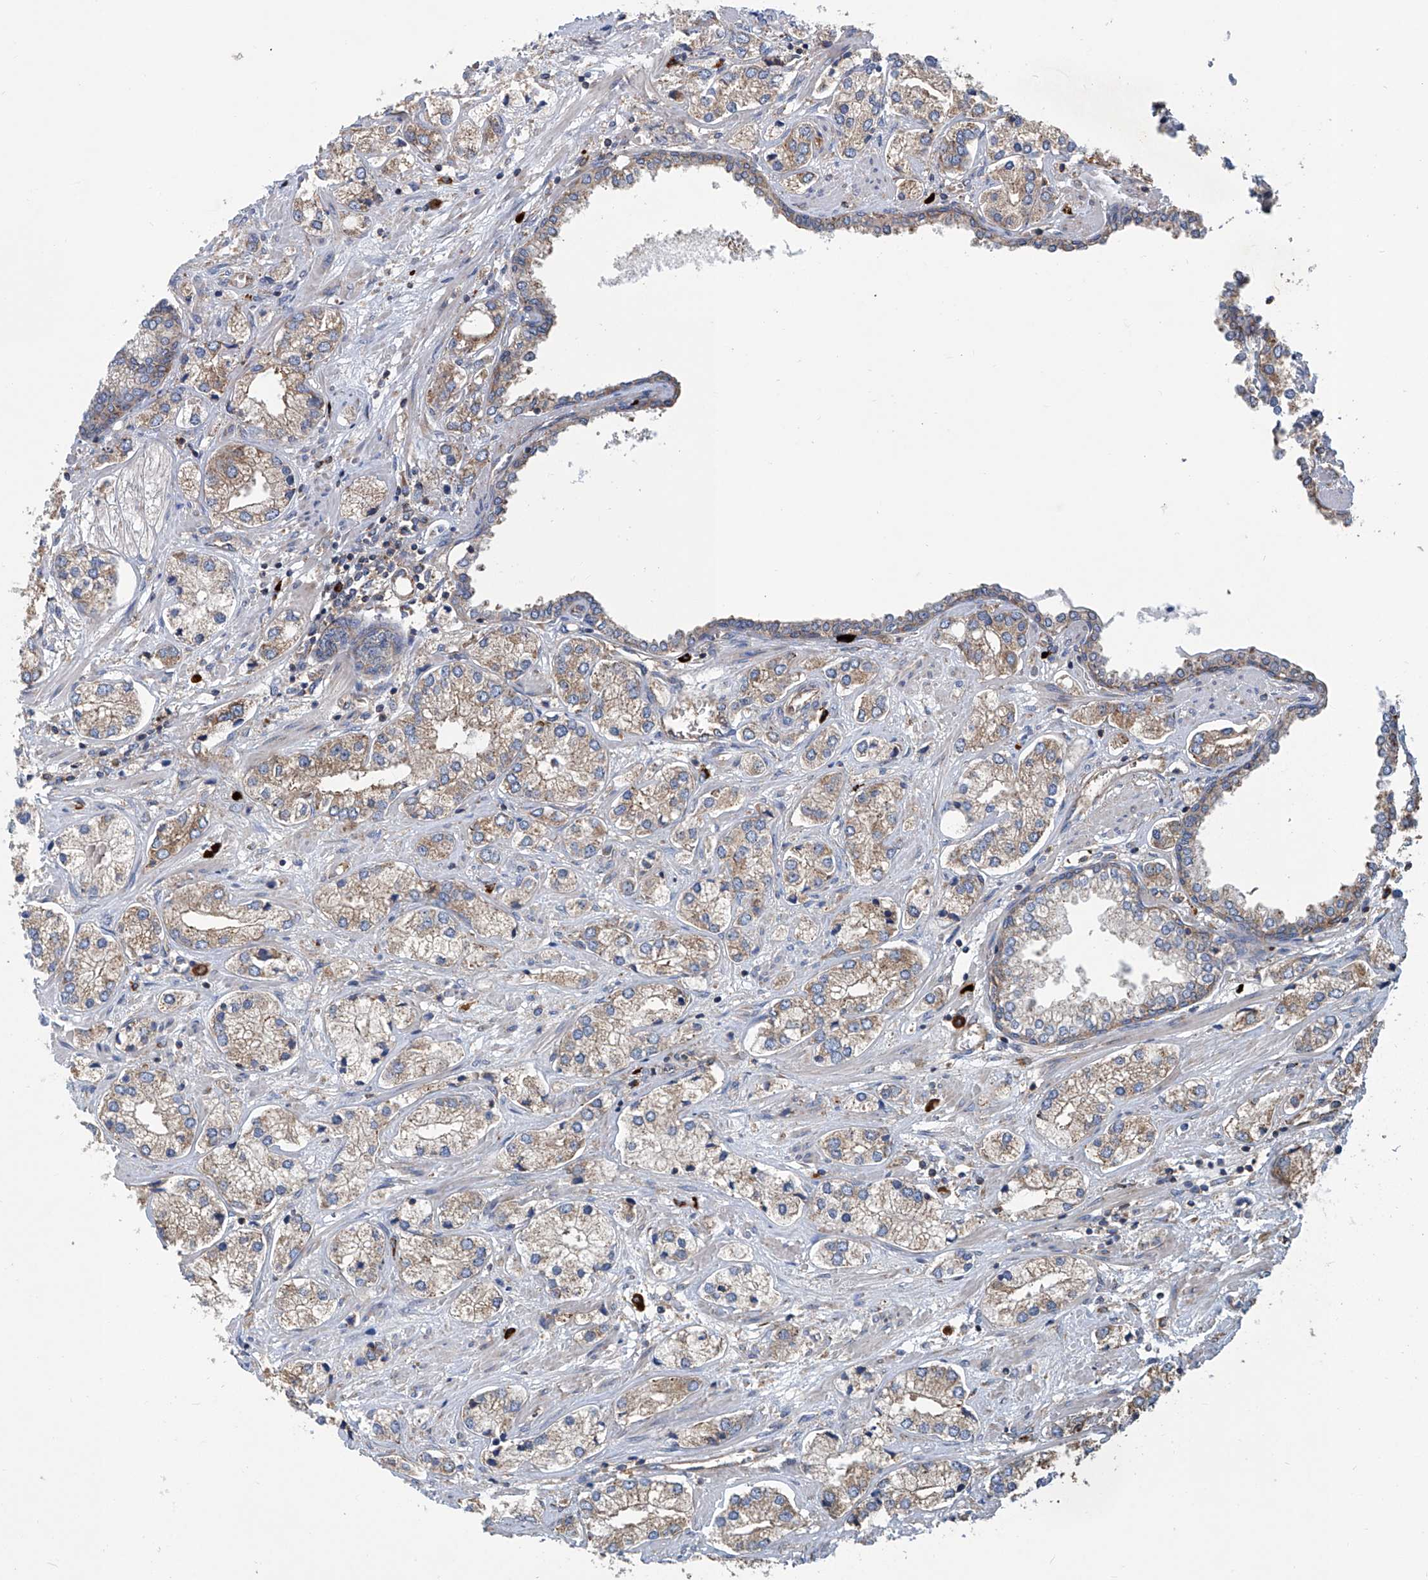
{"staining": {"intensity": "weak", "quantity": "25%-75%", "location": "cytoplasmic/membranous"}, "tissue": "prostate cancer", "cell_type": "Tumor cells", "image_type": "cancer", "snomed": [{"axis": "morphology", "description": "Adenocarcinoma, High grade"}, {"axis": "topography", "description": "Prostate"}], "caption": "High-power microscopy captured an IHC image of adenocarcinoma (high-grade) (prostate), revealing weak cytoplasmic/membranous expression in about 25%-75% of tumor cells. Nuclei are stained in blue.", "gene": "SENP2", "patient": {"sex": "male", "age": 66}}